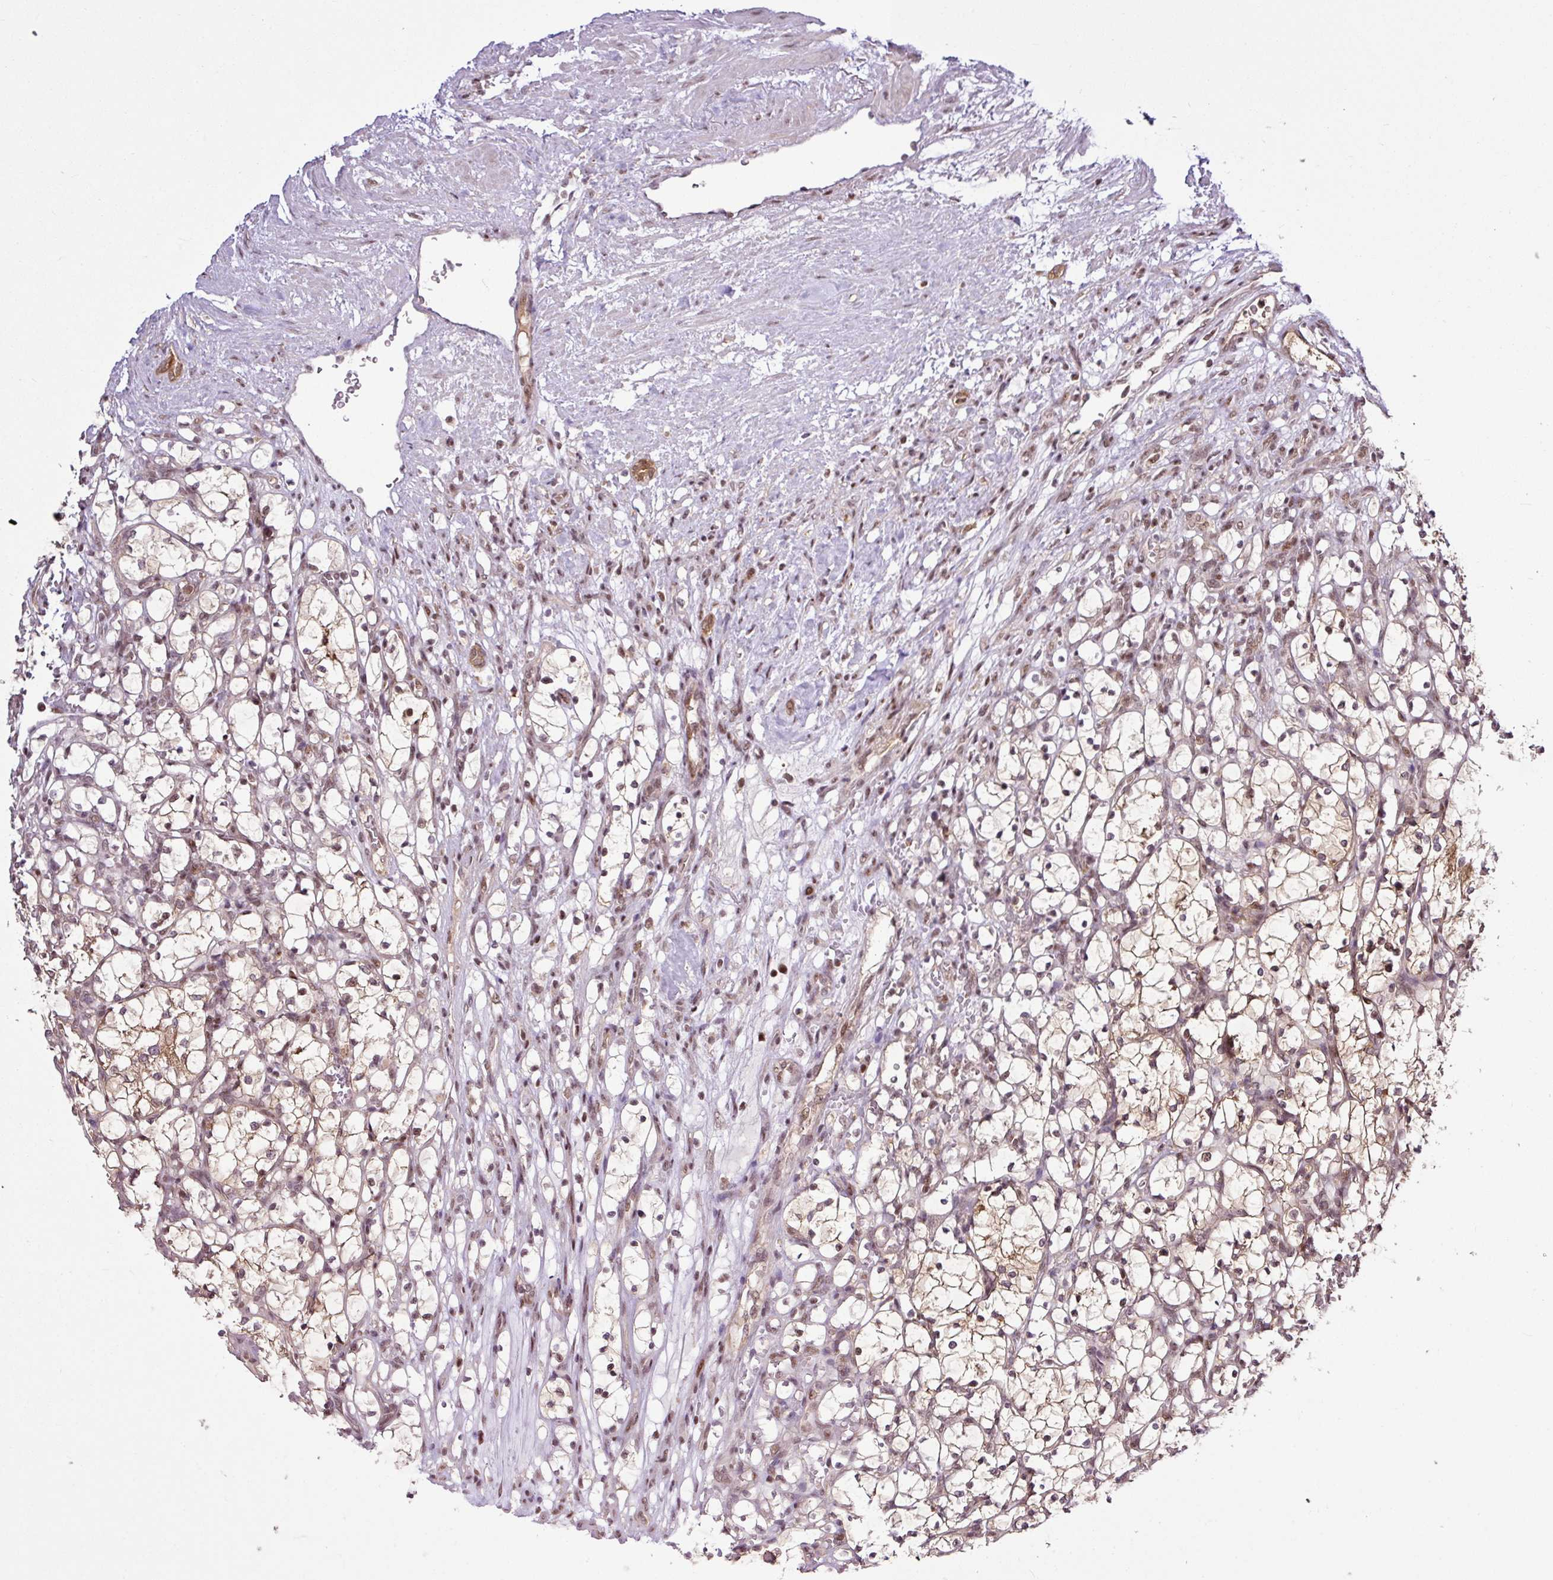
{"staining": {"intensity": "moderate", "quantity": ">75%", "location": "cytoplasmic/membranous,nuclear"}, "tissue": "renal cancer", "cell_type": "Tumor cells", "image_type": "cancer", "snomed": [{"axis": "morphology", "description": "Adenocarcinoma, NOS"}, {"axis": "topography", "description": "Kidney"}], "caption": "Immunohistochemical staining of renal cancer demonstrates medium levels of moderate cytoplasmic/membranous and nuclear protein expression in about >75% of tumor cells. The protein of interest is stained brown, and the nuclei are stained in blue (DAB IHC with brightfield microscopy, high magnification).", "gene": "ITPKC", "patient": {"sex": "female", "age": 69}}